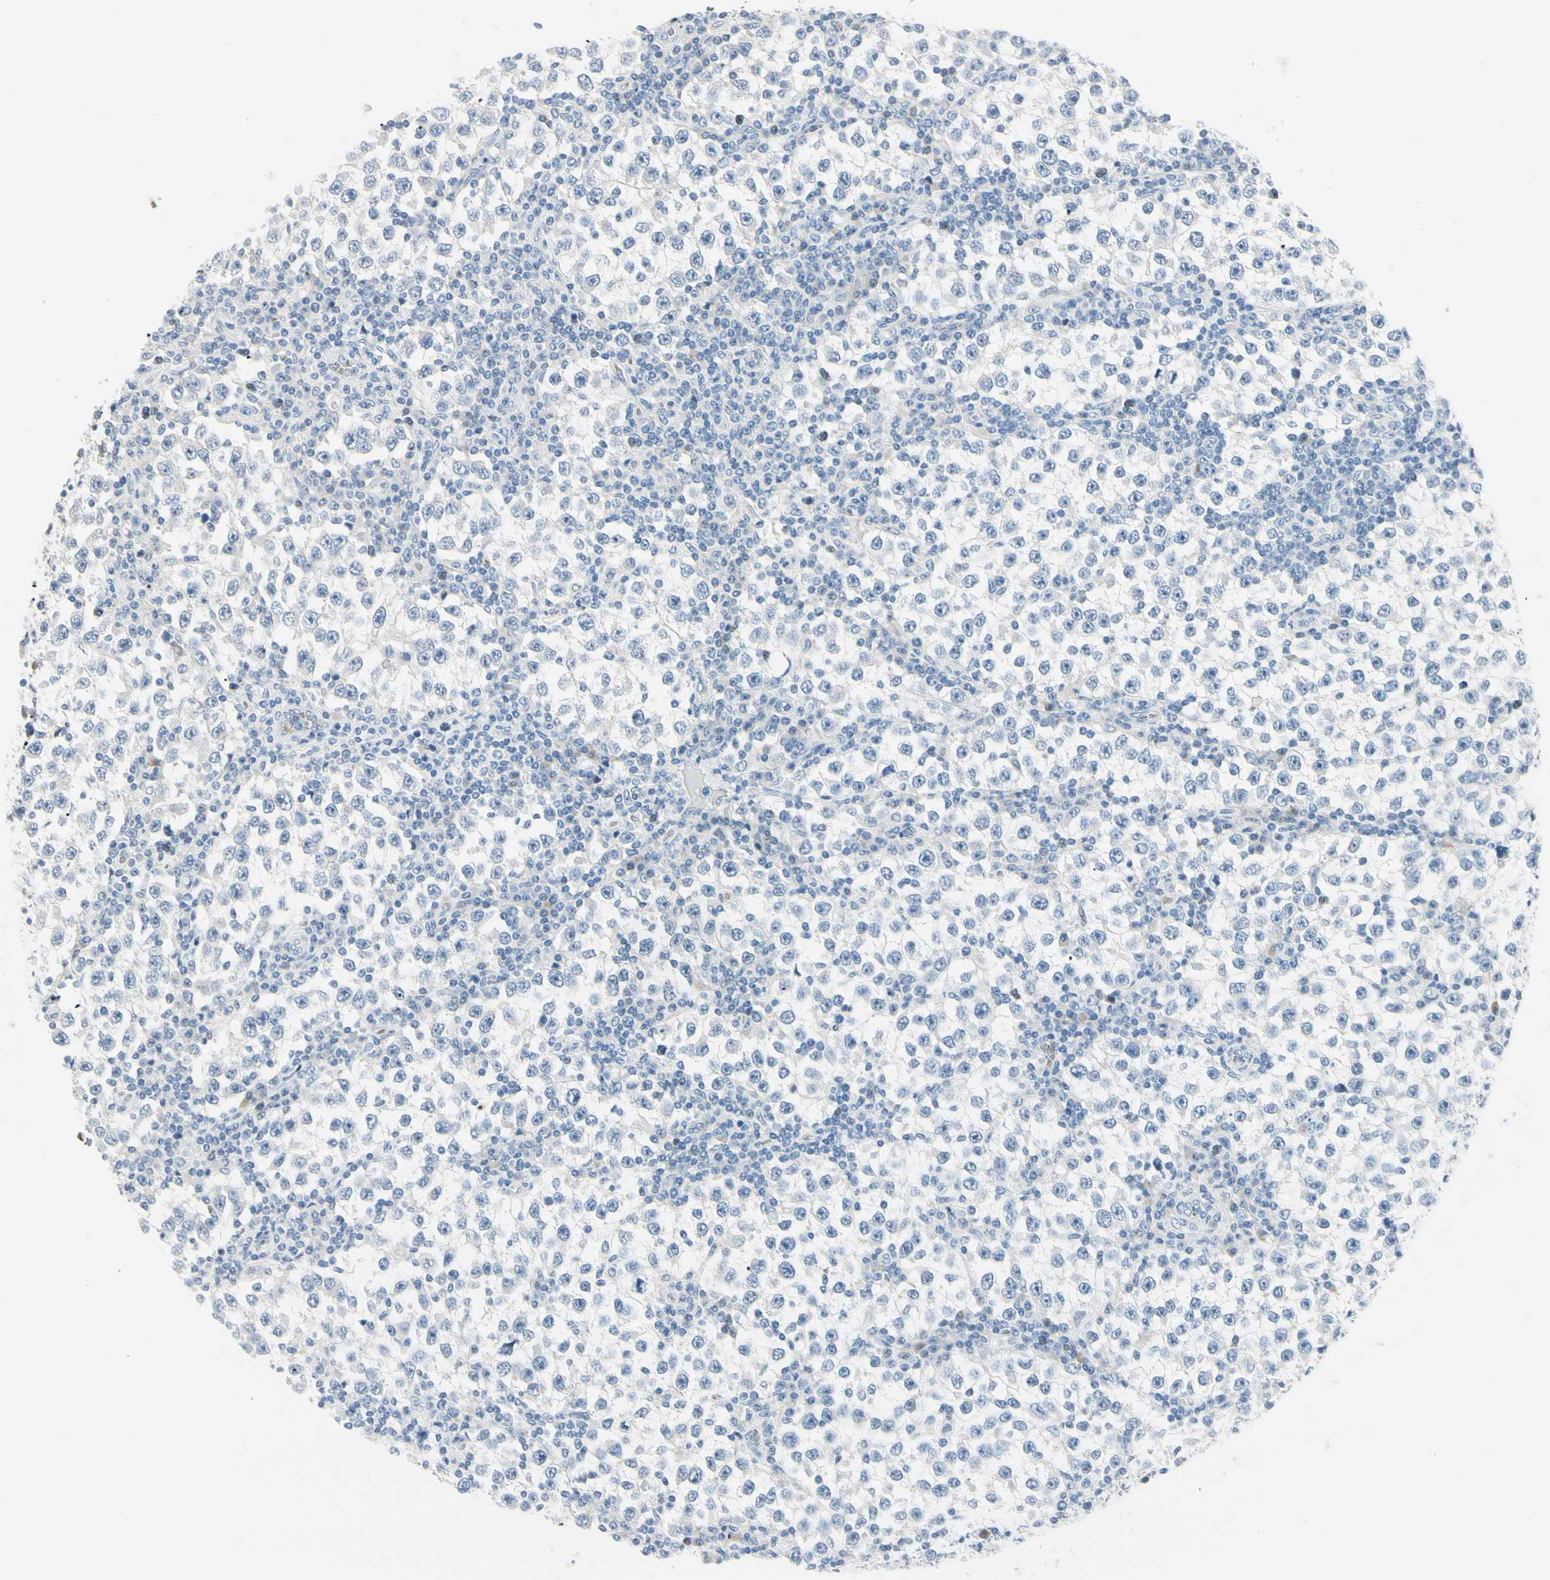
{"staining": {"intensity": "negative", "quantity": "none", "location": "none"}, "tissue": "testis cancer", "cell_type": "Tumor cells", "image_type": "cancer", "snomed": [{"axis": "morphology", "description": "Seminoma, NOS"}, {"axis": "topography", "description": "Testis"}], "caption": "A high-resolution micrograph shows IHC staining of seminoma (testis), which reveals no significant staining in tumor cells.", "gene": "CA1", "patient": {"sex": "male", "age": 65}}